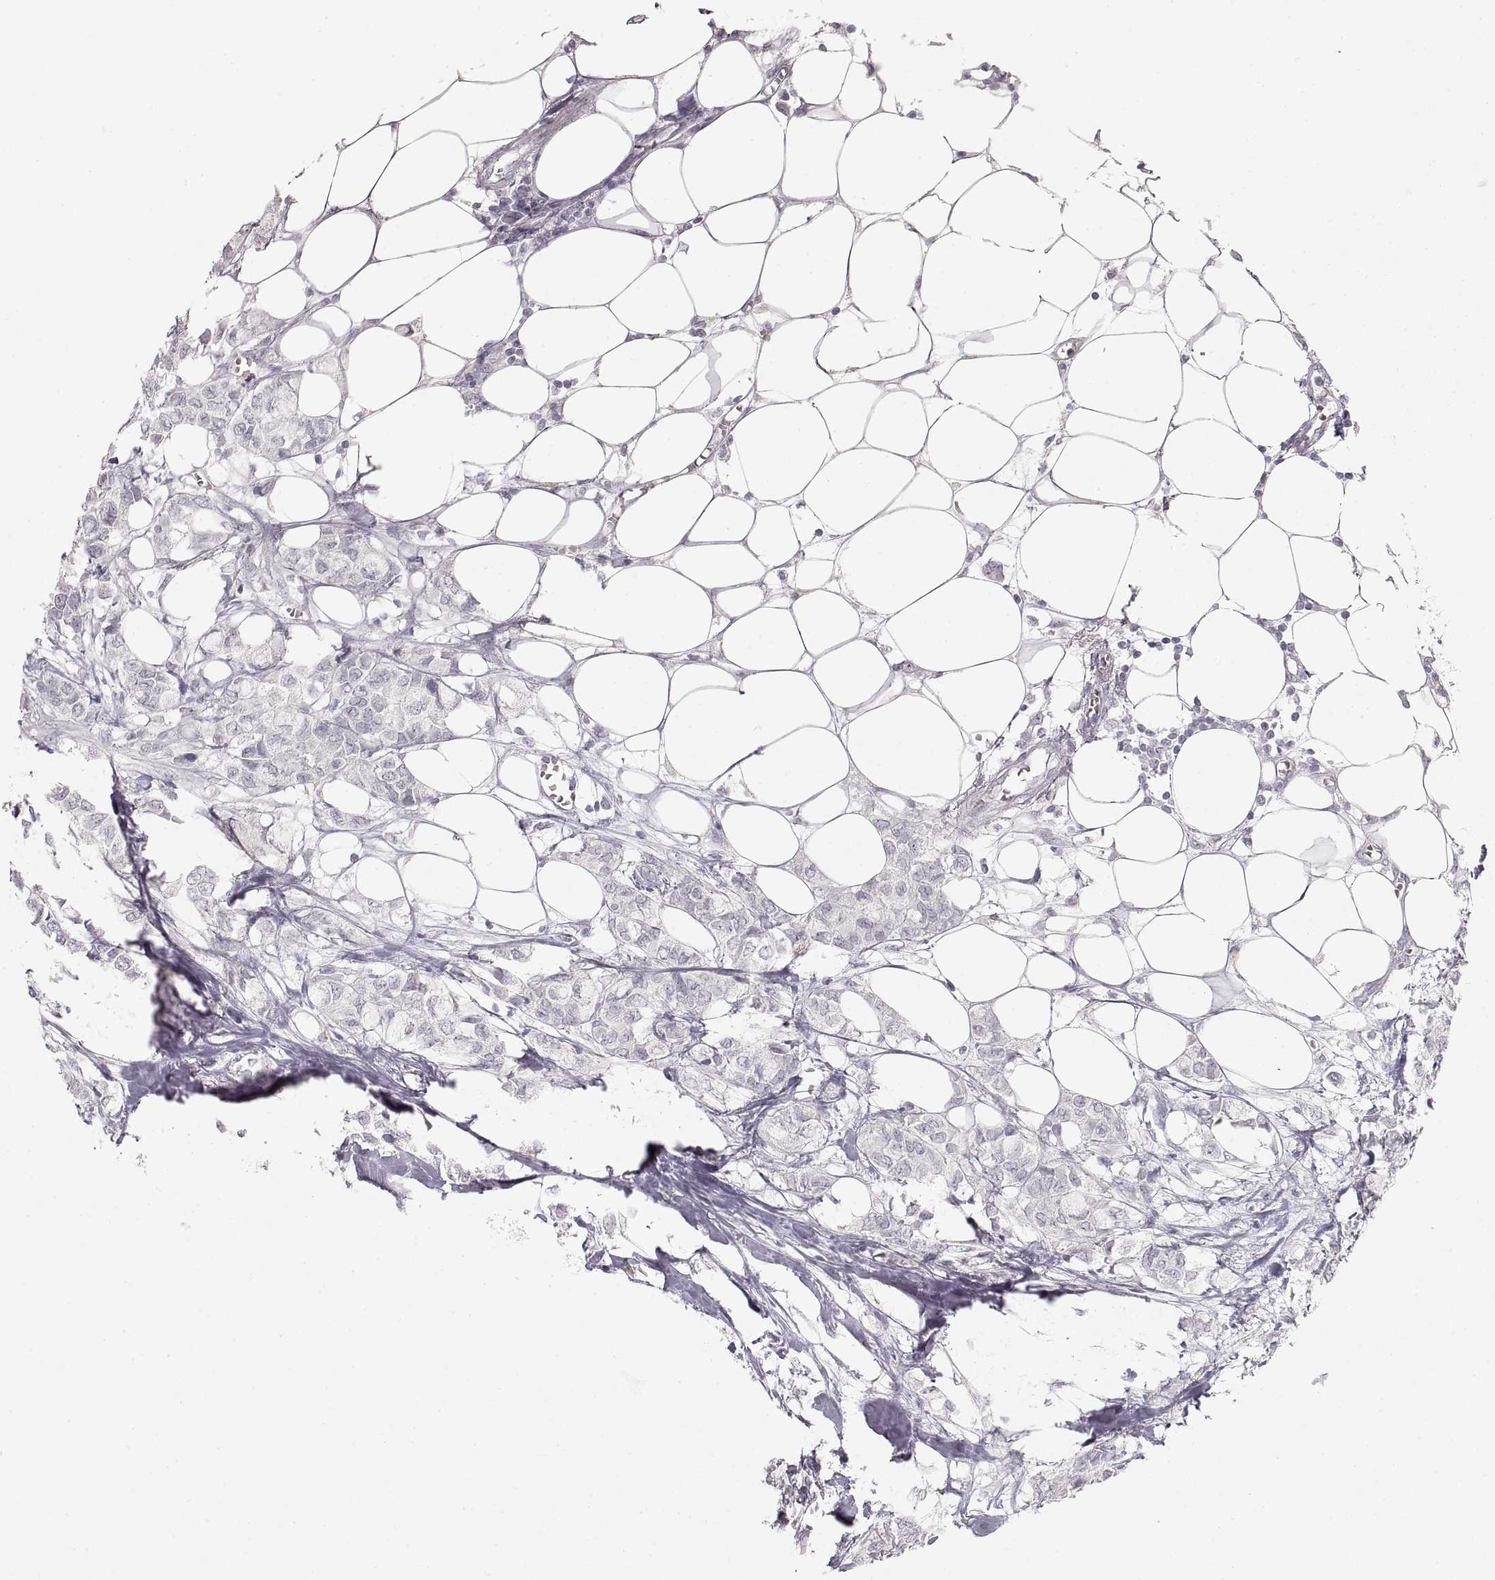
{"staining": {"intensity": "negative", "quantity": "none", "location": "none"}, "tissue": "breast cancer", "cell_type": "Tumor cells", "image_type": "cancer", "snomed": [{"axis": "morphology", "description": "Duct carcinoma"}, {"axis": "topography", "description": "Breast"}], "caption": "Tumor cells show no significant protein expression in breast cancer.", "gene": "PCSK2", "patient": {"sex": "female", "age": 85}}